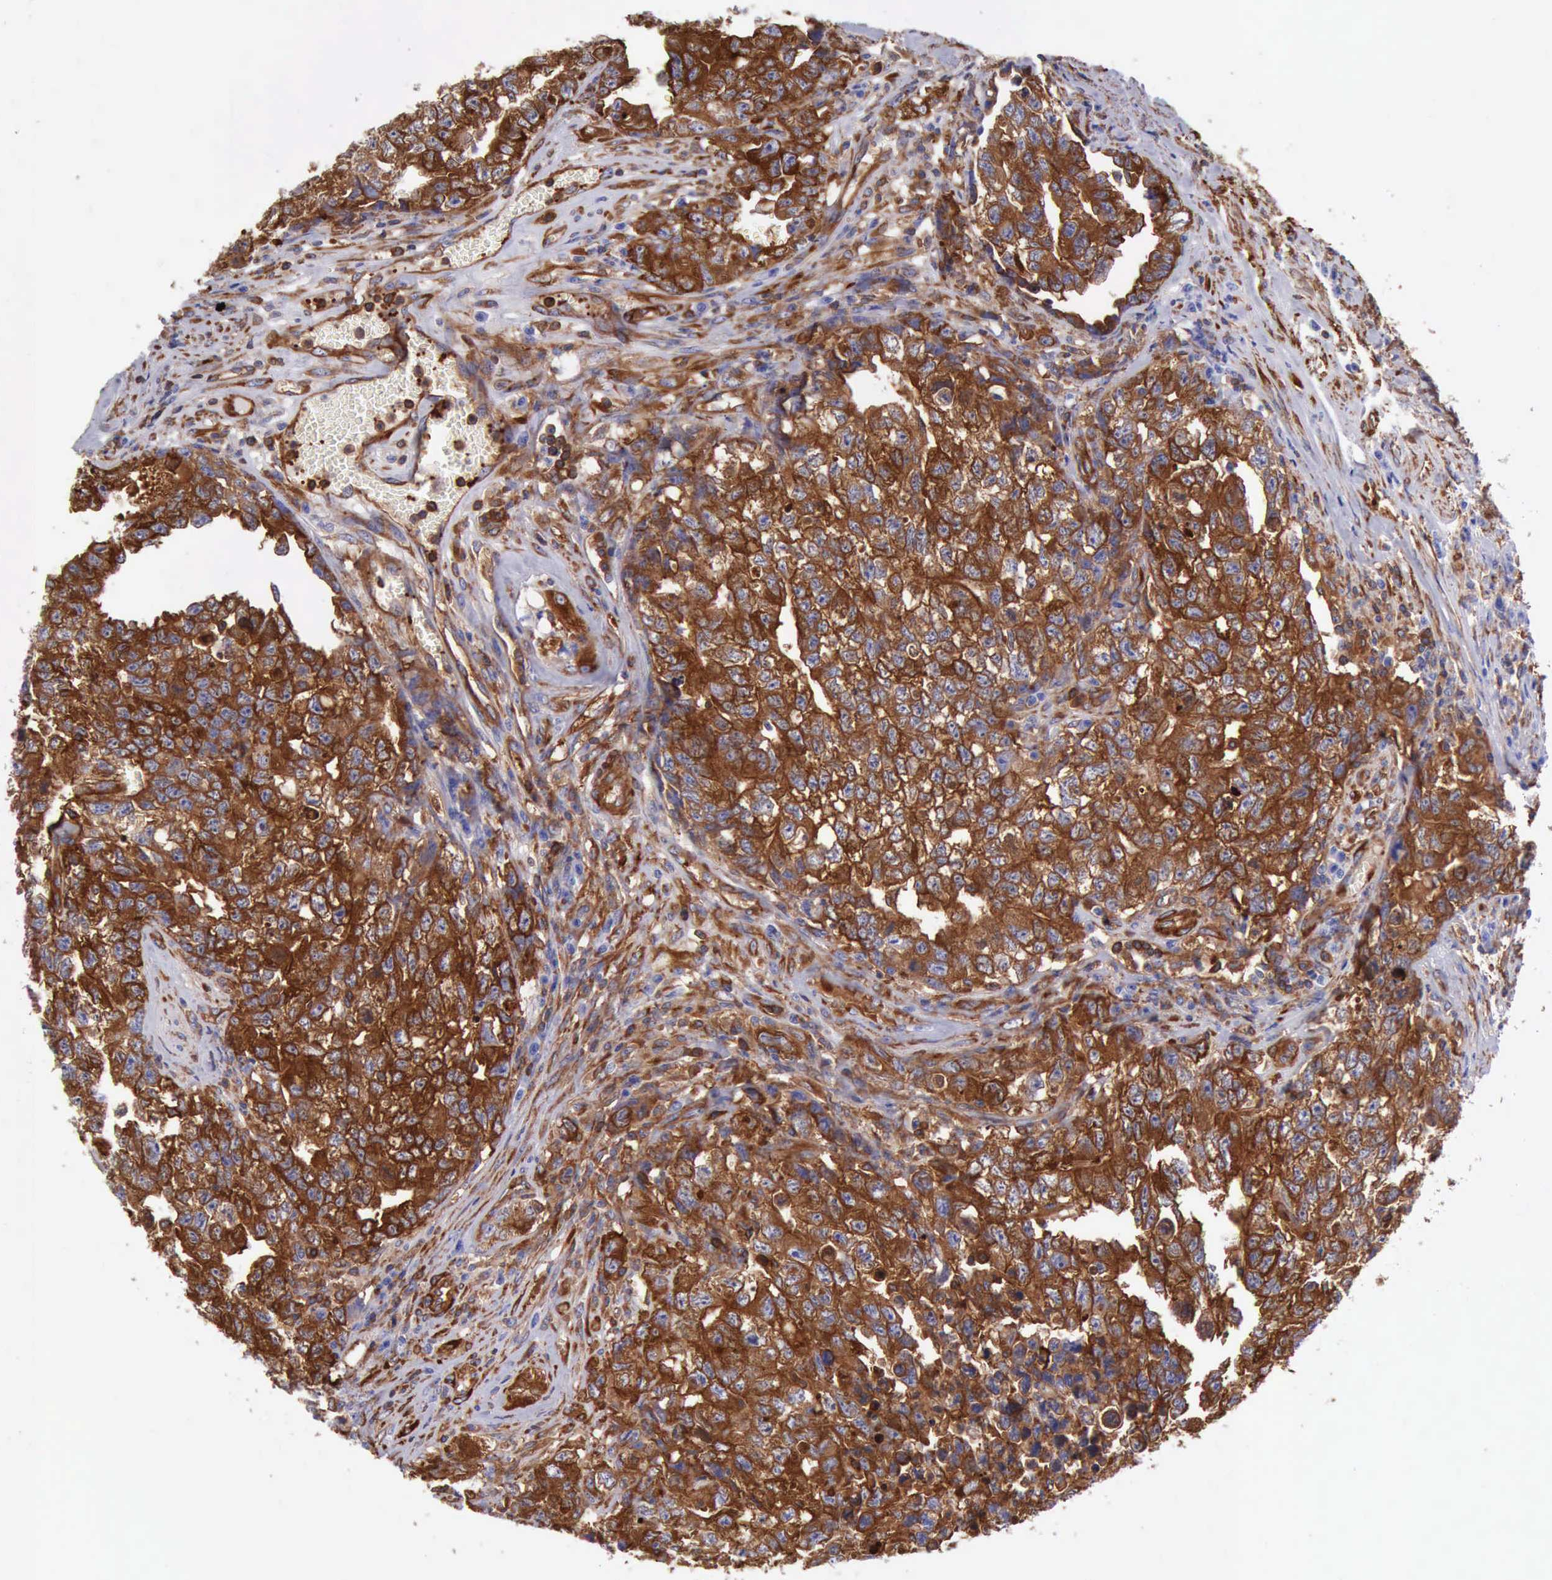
{"staining": {"intensity": "strong", "quantity": ">75%", "location": "cytoplasmic/membranous"}, "tissue": "testis cancer", "cell_type": "Tumor cells", "image_type": "cancer", "snomed": [{"axis": "morphology", "description": "Carcinoma, Embryonal, NOS"}, {"axis": "topography", "description": "Testis"}], "caption": "DAB (3,3'-diaminobenzidine) immunohistochemical staining of testis cancer exhibits strong cytoplasmic/membranous protein positivity in about >75% of tumor cells.", "gene": "FLNA", "patient": {"sex": "male", "age": 31}}